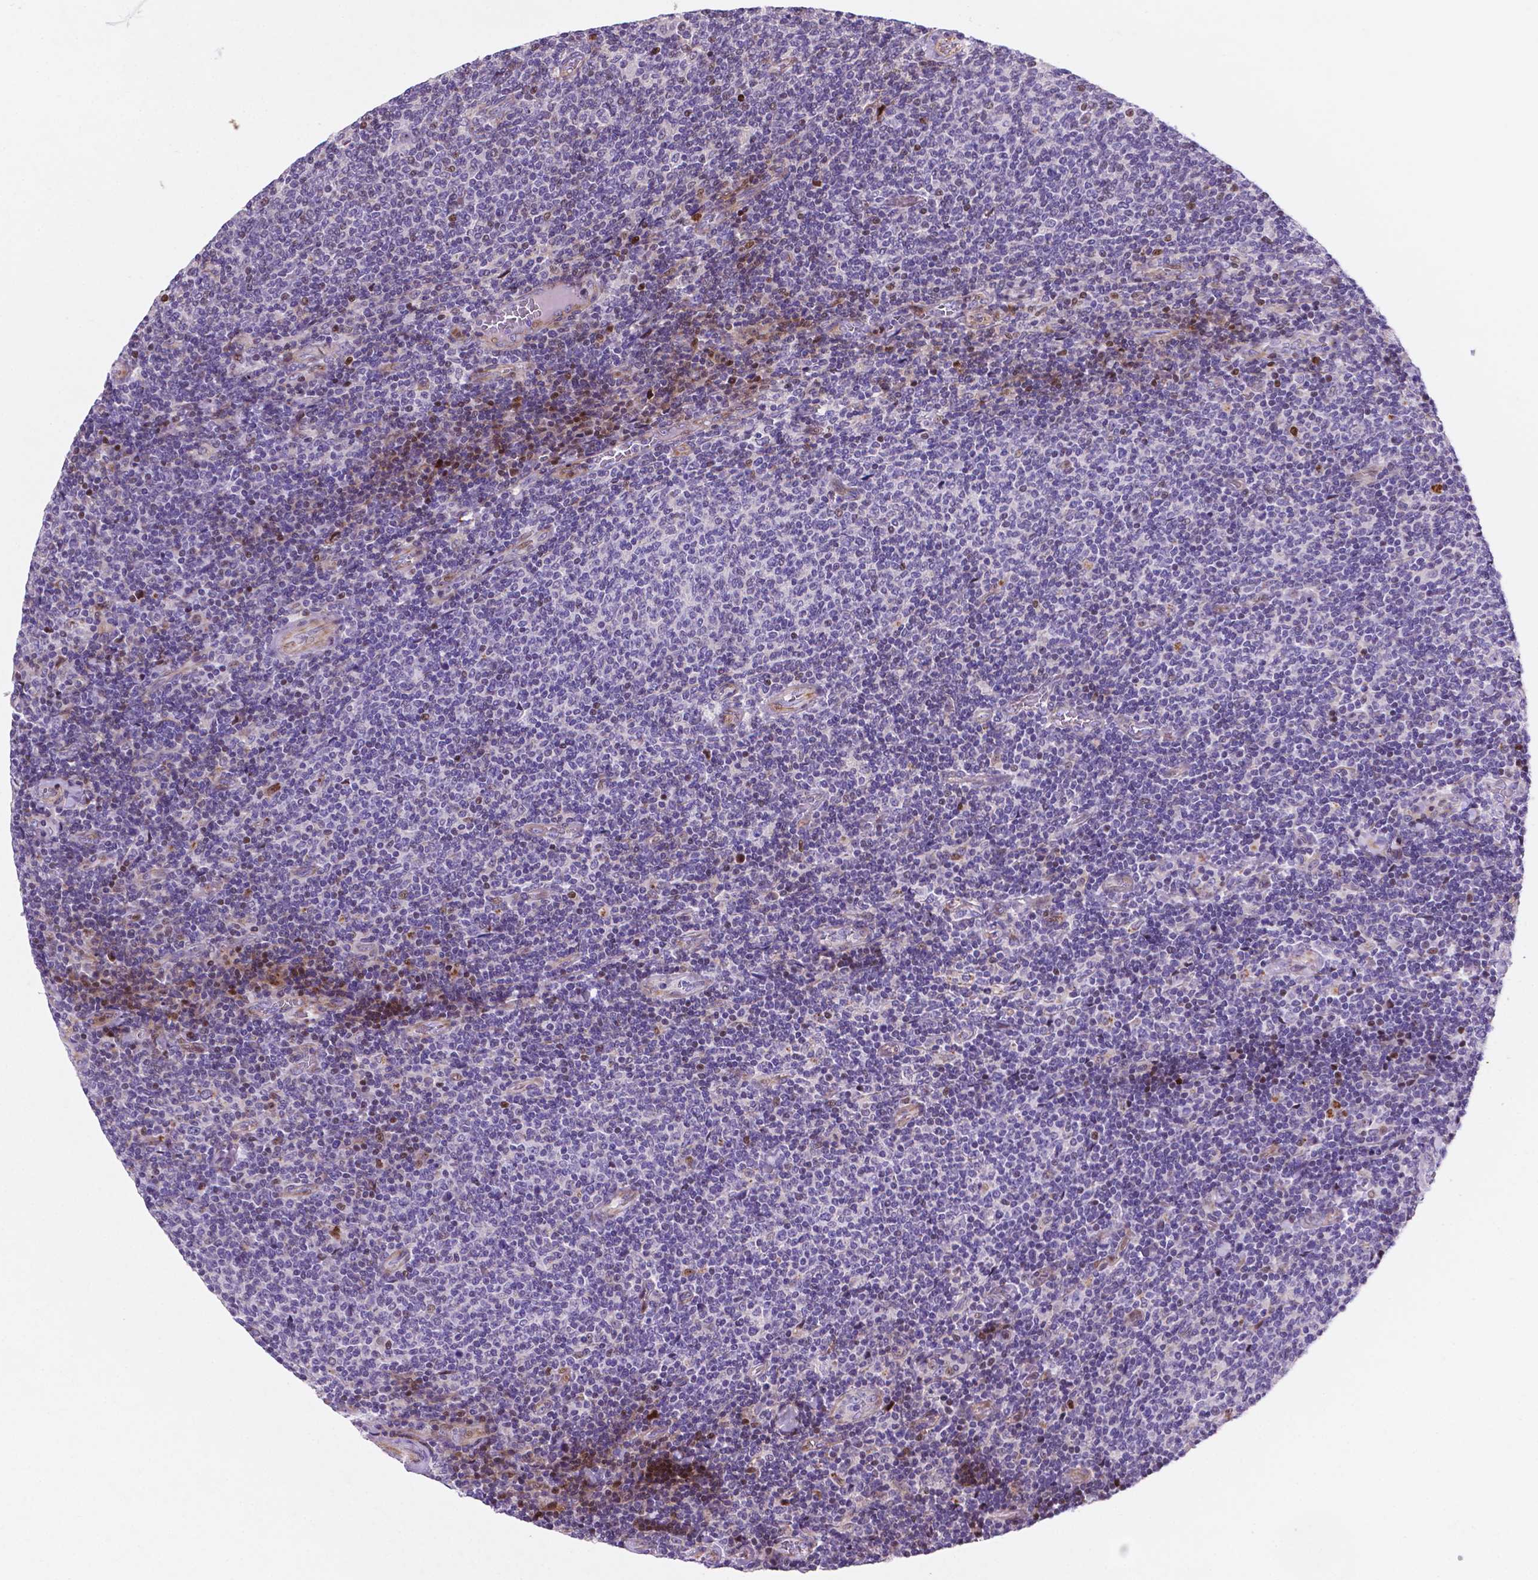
{"staining": {"intensity": "moderate", "quantity": "<25%", "location": "nuclear"}, "tissue": "lymphoma", "cell_type": "Tumor cells", "image_type": "cancer", "snomed": [{"axis": "morphology", "description": "Malignant lymphoma, non-Hodgkin's type, Low grade"}, {"axis": "topography", "description": "Lymph node"}], "caption": "Low-grade malignant lymphoma, non-Hodgkin's type stained for a protein (brown) shows moderate nuclear positive positivity in about <25% of tumor cells.", "gene": "TM4SF20", "patient": {"sex": "male", "age": 52}}